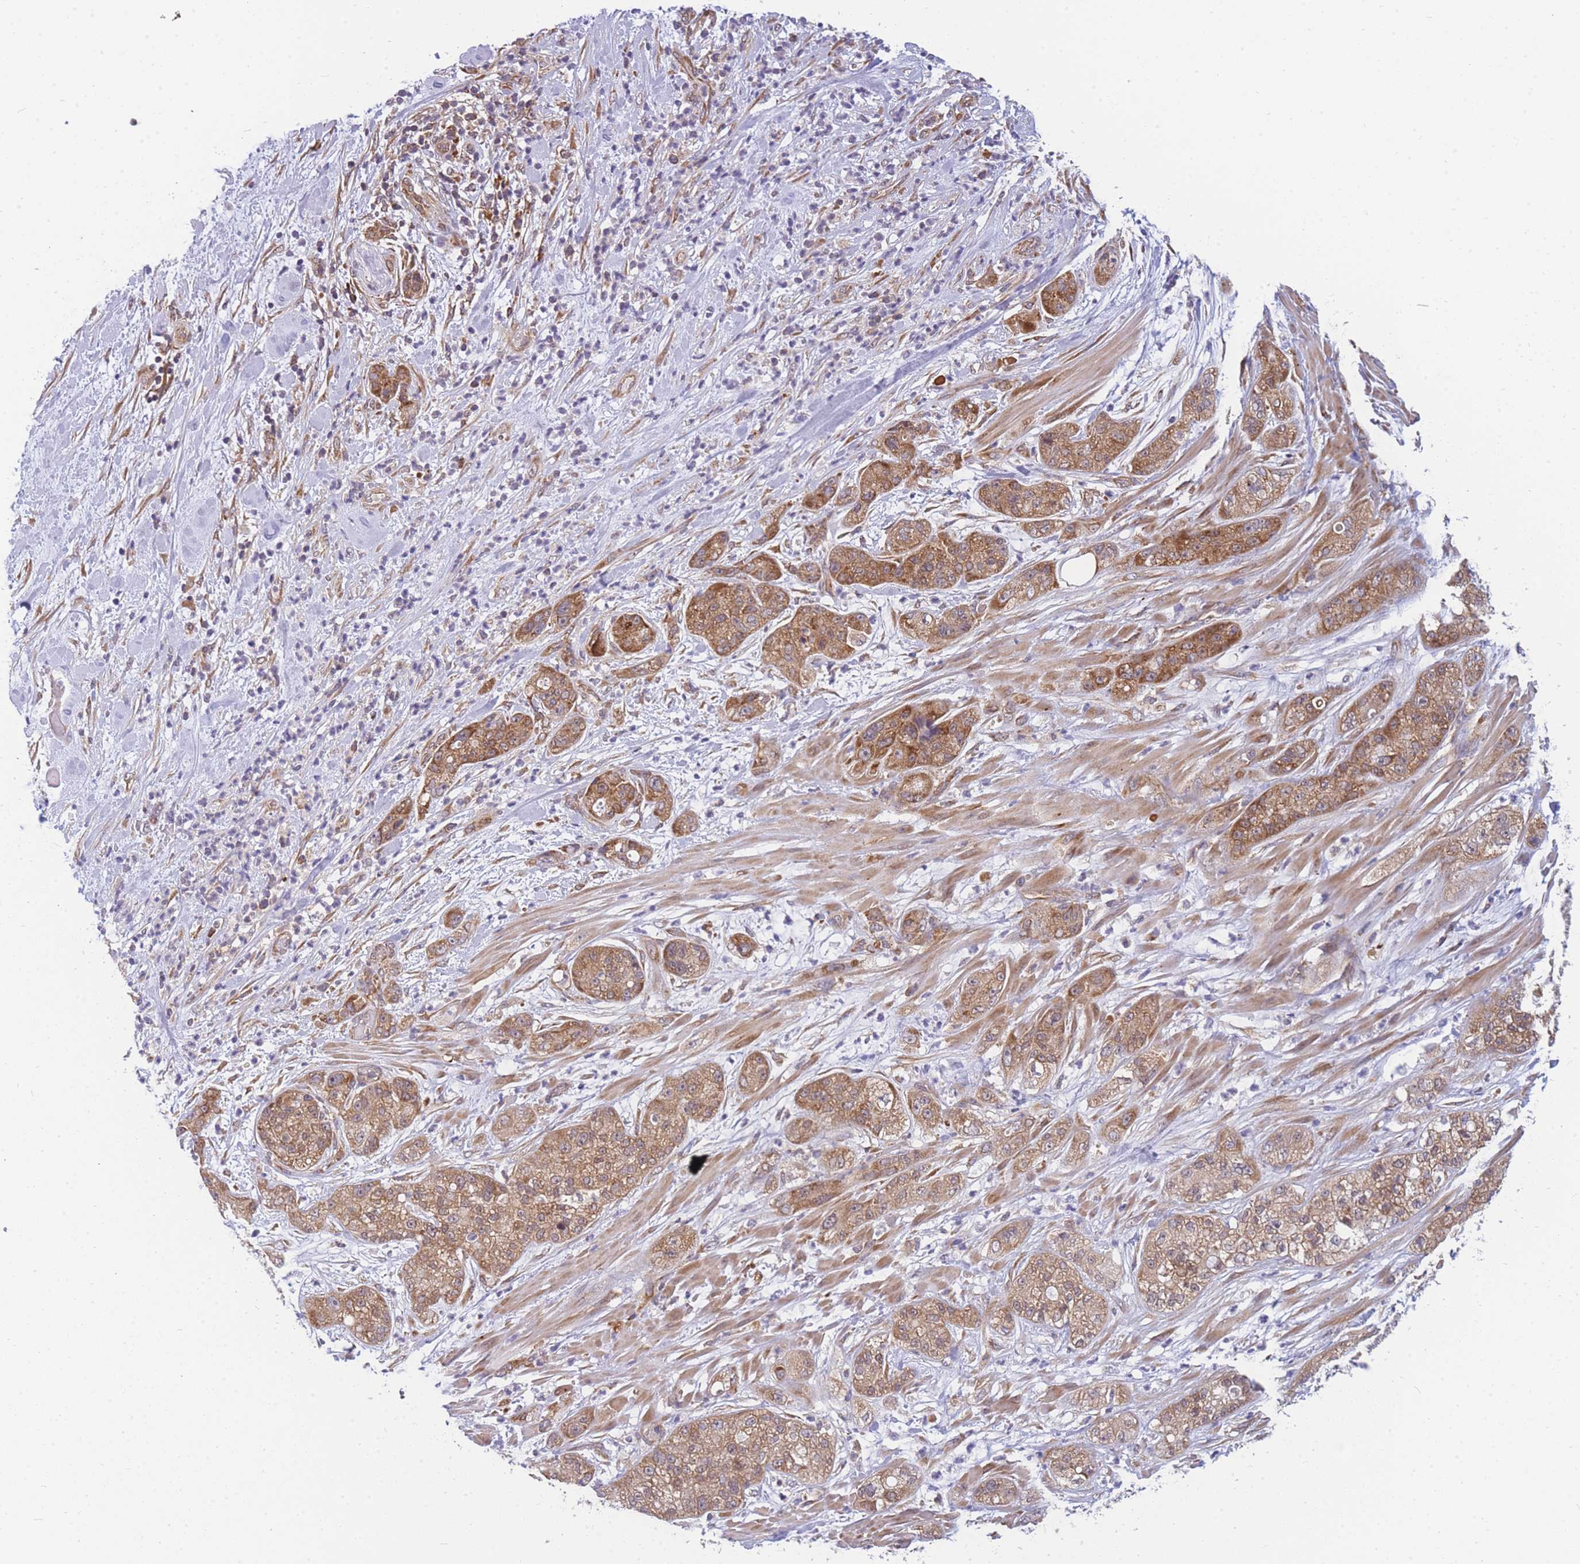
{"staining": {"intensity": "moderate", "quantity": ">75%", "location": "cytoplasmic/membranous"}, "tissue": "pancreatic cancer", "cell_type": "Tumor cells", "image_type": "cancer", "snomed": [{"axis": "morphology", "description": "Adenocarcinoma, NOS"}, {"axis": "topography", "description": "Pancreas"}], "caption": "Immunohistochemical staining of pancreatic cancer (adenocarcinoma) exhibits medium levels of moderate cytoplasmic/membranous expression in about >75% of tumor cells.", "gene": "MRPL23", "patient": {"sex": "female", "age": 78}}